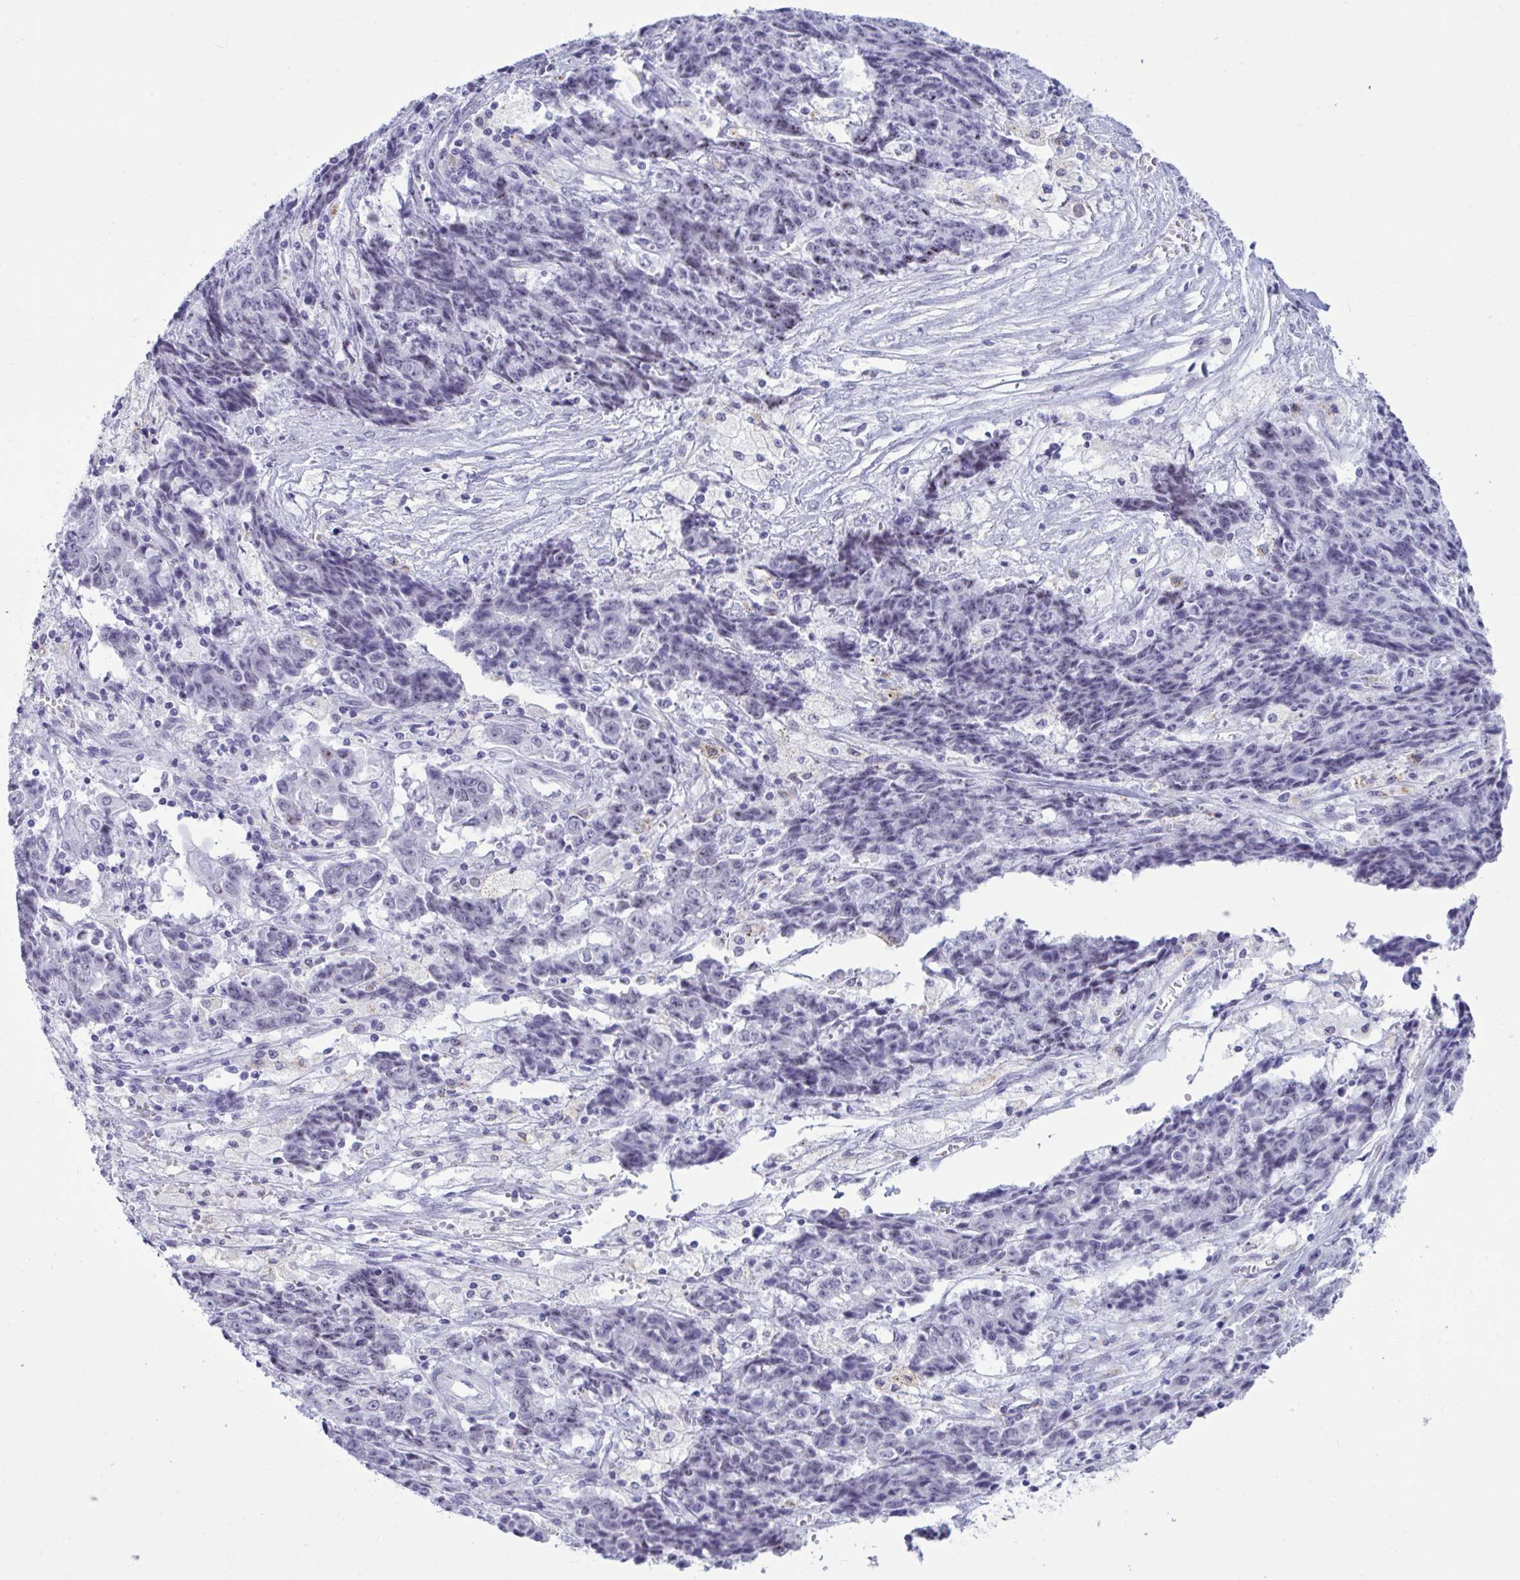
{"staining": {"intensity": "negative", "quantity": "none", "location": "none"}, "tissue": "ovarian cancer", "cell_type": "Tumor cells", "image_type": "cancer", "snomed": [{"axis": "morphology", "description": "Carcinoma, endometroid"}, {"axis": "topography", "description": "Ovary"}], "caption": "This image is of ovarian cancer stained with IHC to label a protein in brown with the nuclei are counter-stained blue. There is no expression in tumor cells.", "gene": "ELN", "patient": {"sex": "female", "age": 42}}